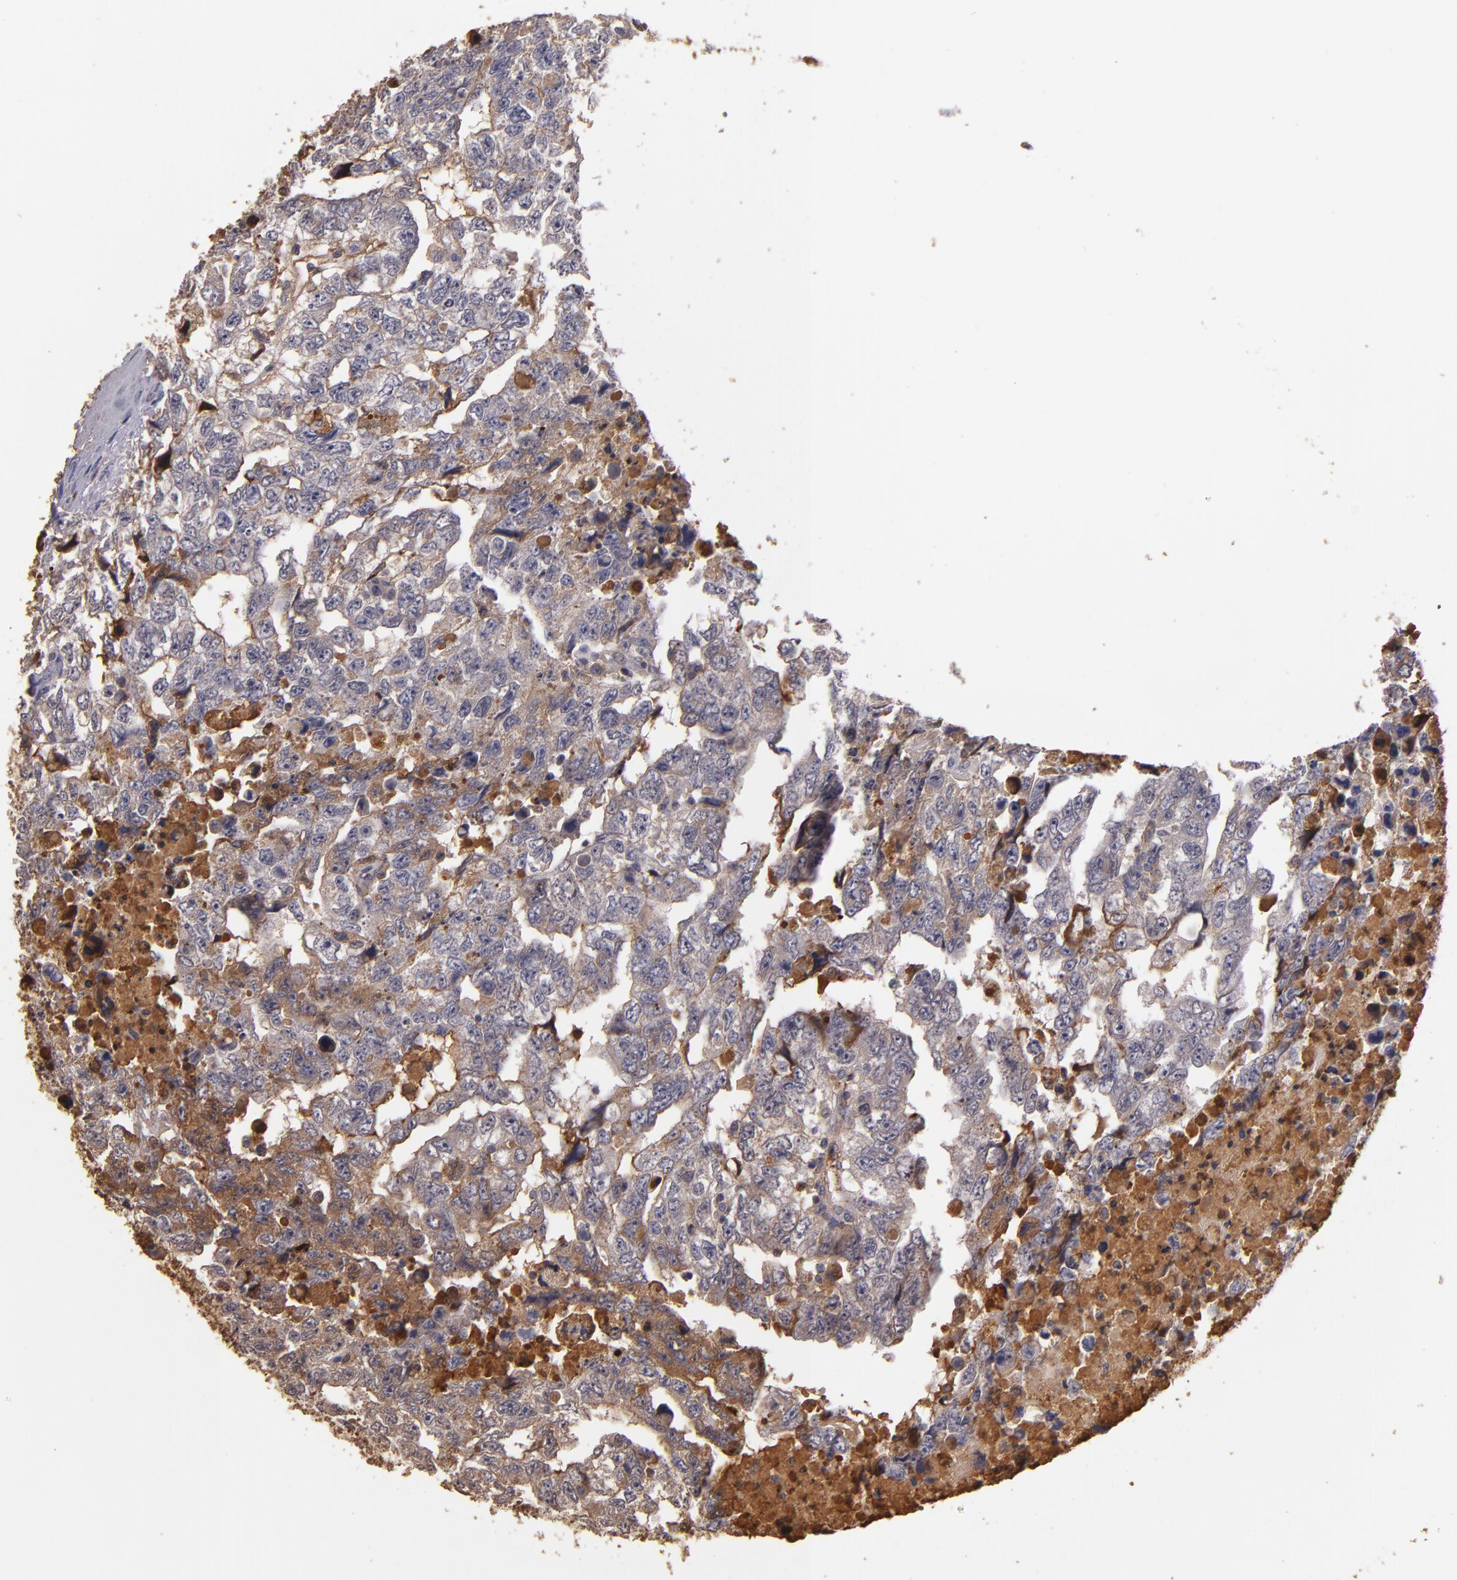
{"staining": {"intensity": "weak", "quantity": ">75%", "location": "cytoplasmic/membranous"}, "tissue": "testis cancer", "cell_type": "Tumor cells", "image_type": "cancer", "snomed": [{"axis": "morphology", "description": "Carcinoma, Embryonal, NOS"}, {"axis": "topography", "description": "Testis"}], "caption": "About >75% of tumor cells in human testis cancer display weak cytoplasmic/membranous protein expression as visualized by brown immunohistochemical staining.", "gene": "PTS", "patient": {"sex": "male", "age": 36}}